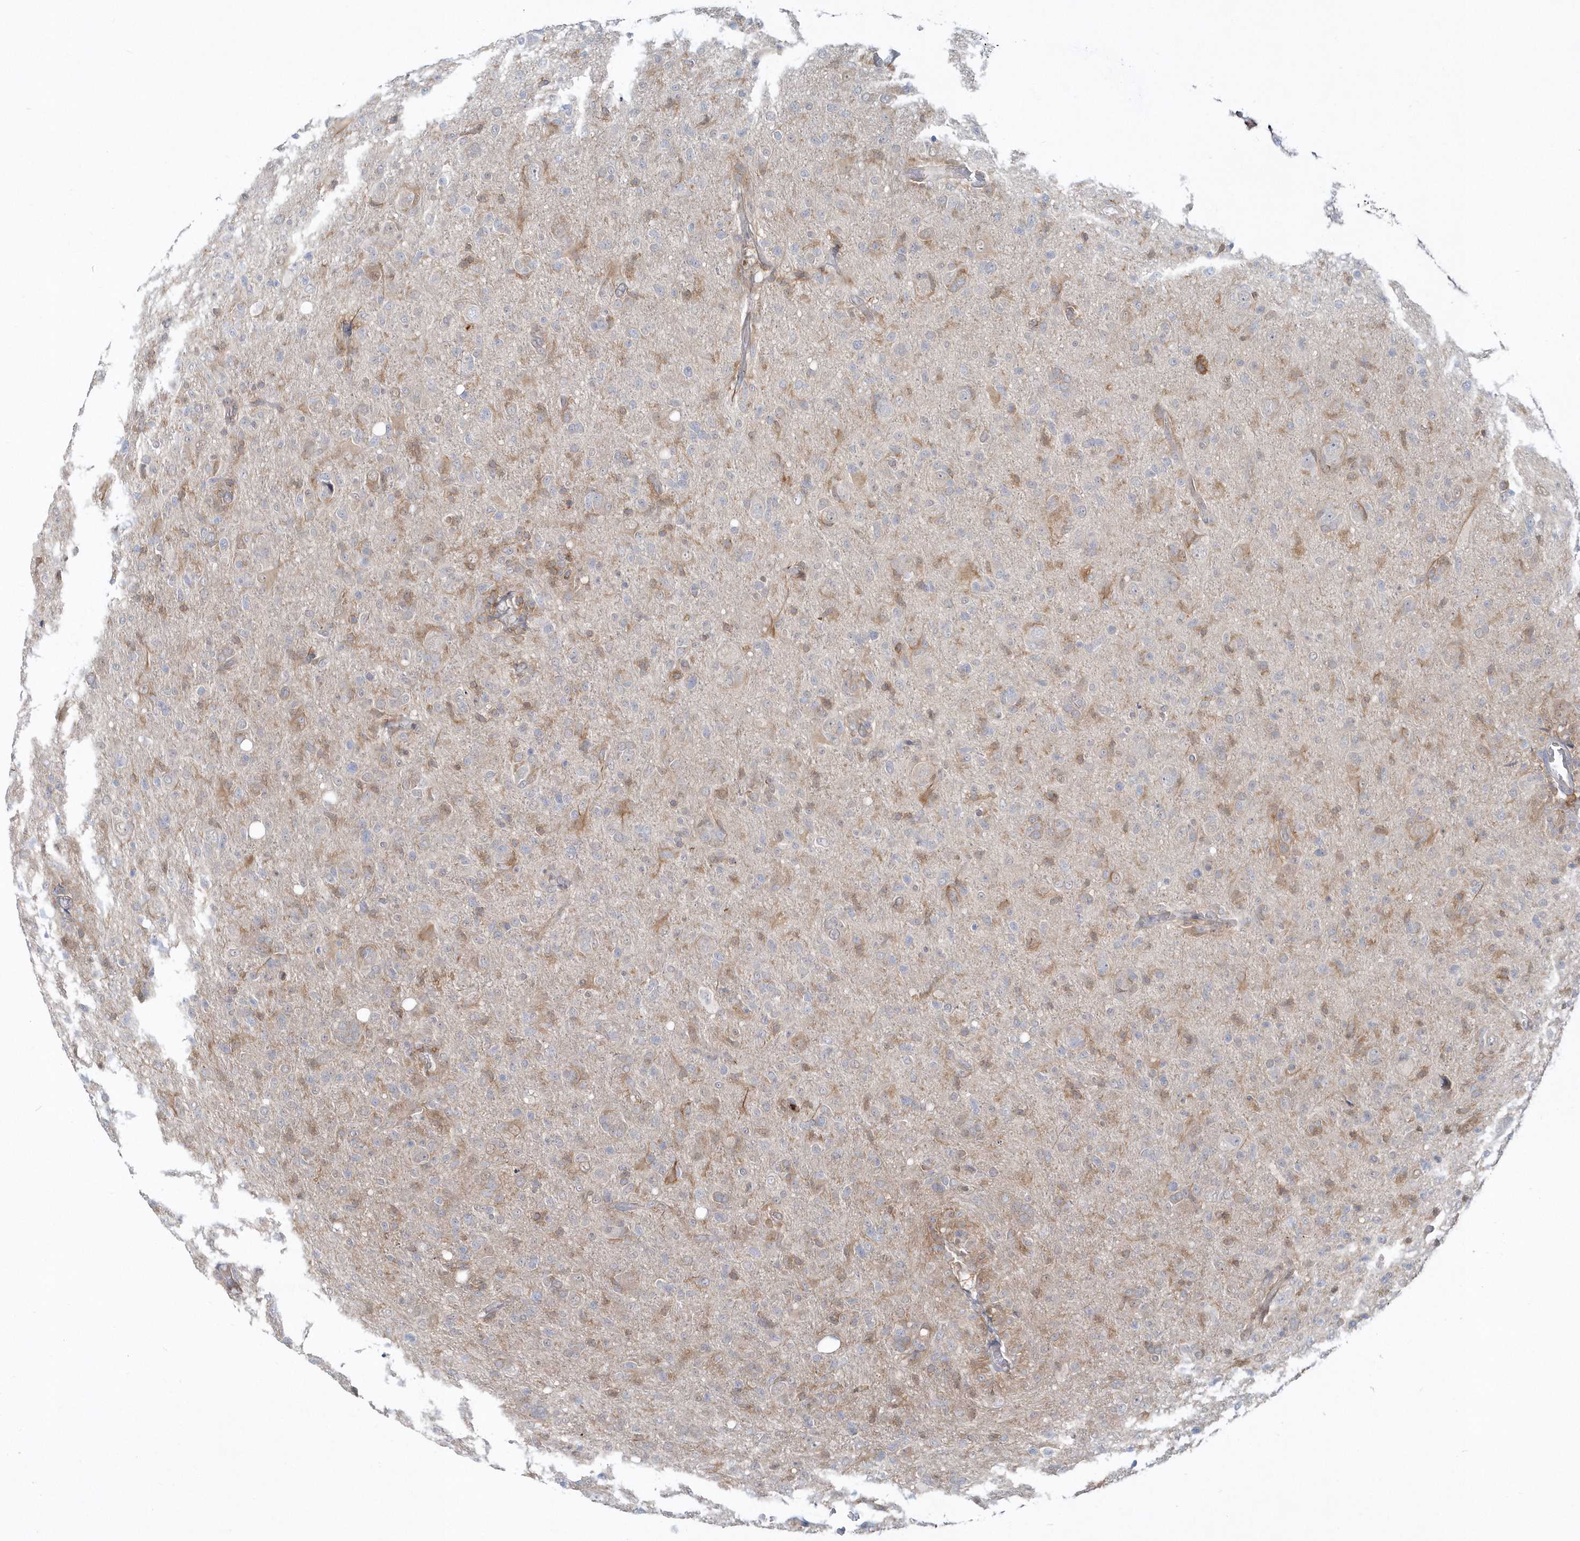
{"staining": {"intensity": "negative", "quantity": "none", "location": "none"}, "tissue": "glioma", "cell_type": "Tumor cells", "image_type": "cancer", "snomed": [{"axis": "morphology", "description": "Glioma, malignant, High grade"}, {"axis": "topography", "description": "Brain"}], "caption": "DAB immunohistochemical staining of human glioma reveals no significant staining in tumor cells.", "gene": "RNF7", "patient": {"sex": "female", "age": 57}}